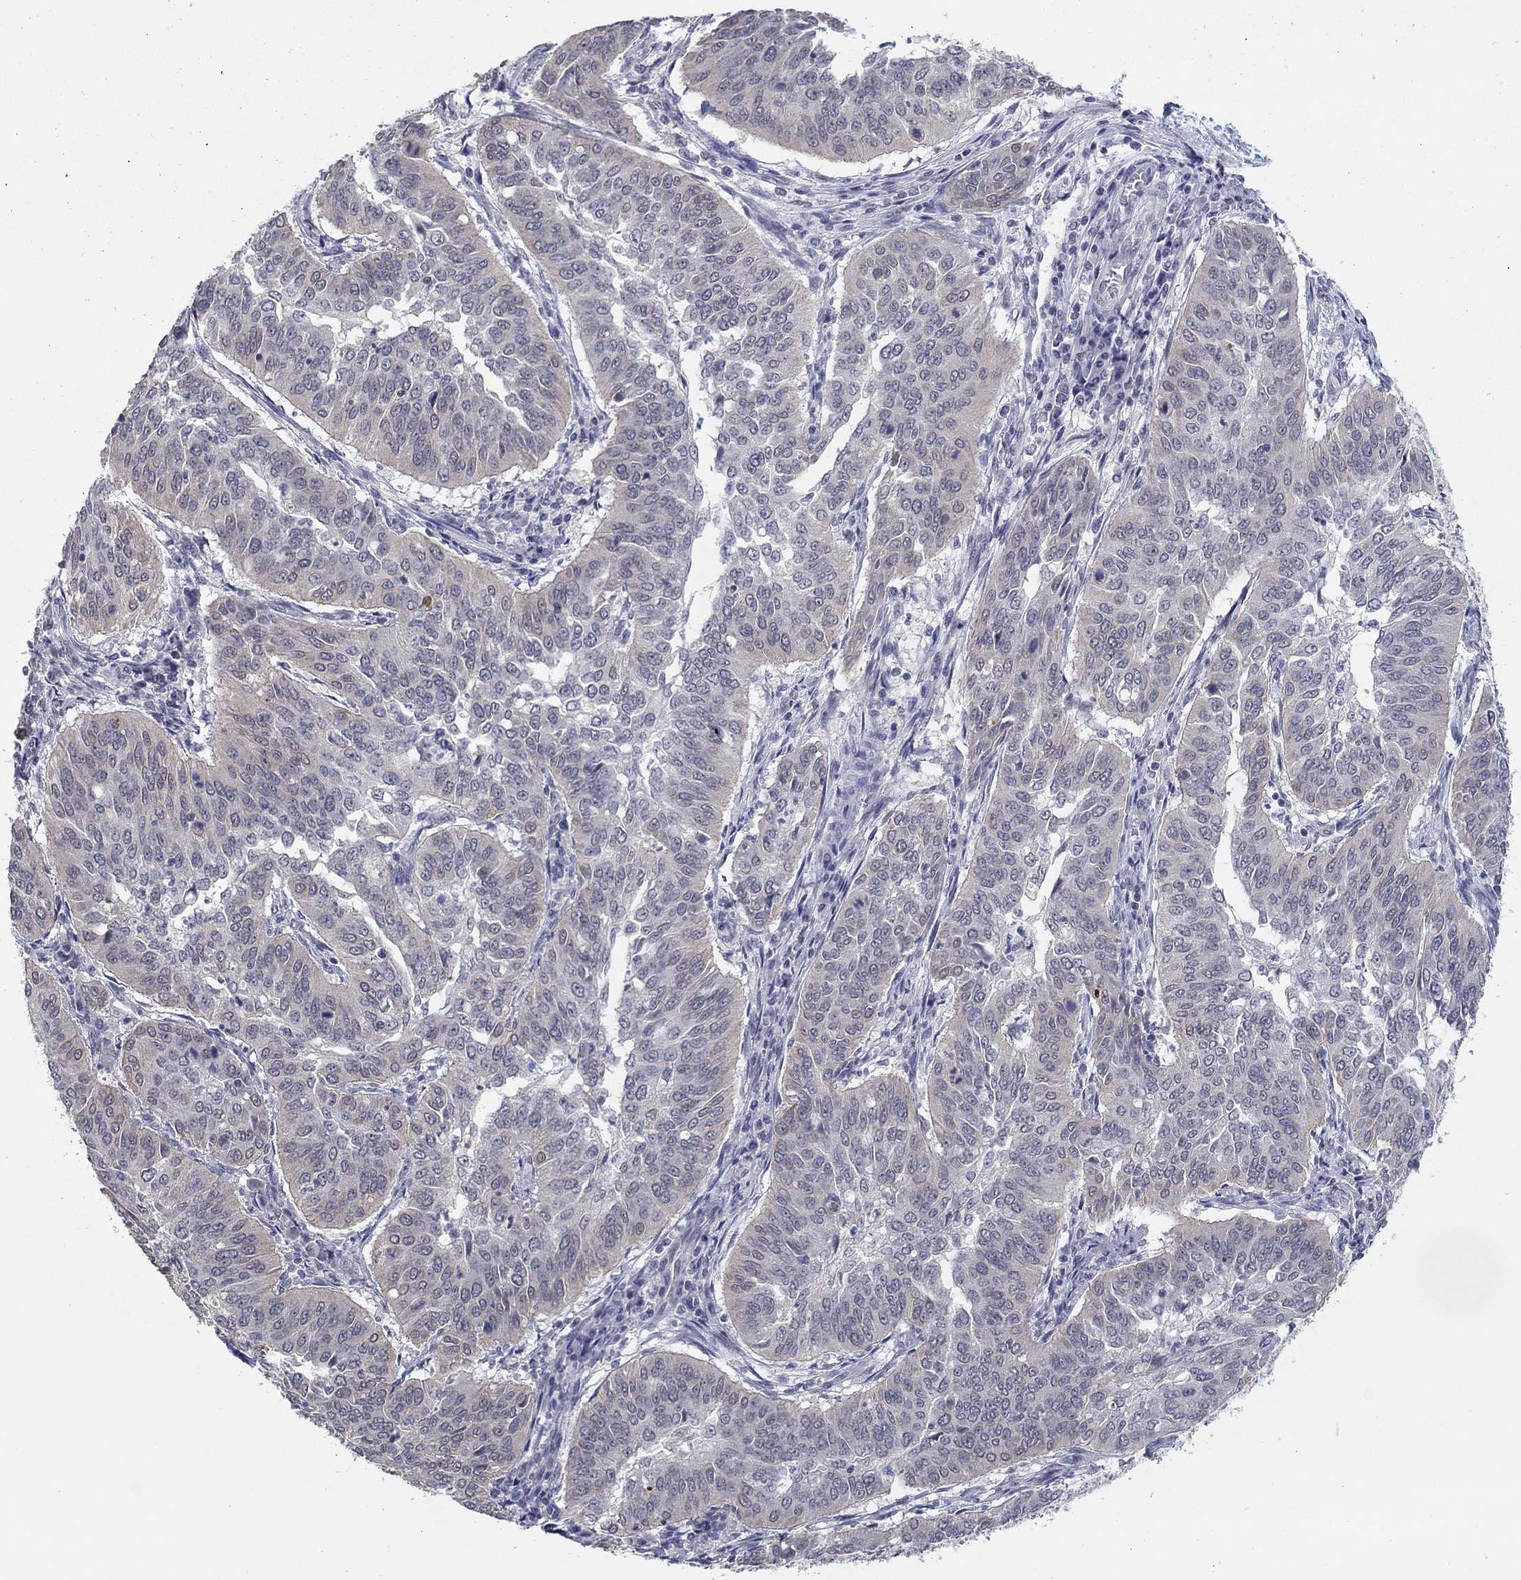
{"staining": {"intensity": "negative", "quantity": "none", "location": "none"}, "tissue": "cervical cancer", "cell_type": "Tumor cells", "image_type": "cancer", "snomed": [{"axis": "morphology", "description": "Normal tissue, NOS"}, {"axis": "morphology", "description": "Squamous cell carcinoma, NOS"}, {"axis": "topography", "description": "Cervix"}], "caption": "High magnification brightfield microscopy of cervical squamous cell carcinoma stained with DAB (brown) and counterstained with hematoxylin (blue): tumor cells show no significant expression. (Immunohistochemistry, brightfield microscopy, high magnification).", "gene": "SLC22A2", "patient": {"sex": "female", "age": 39}}